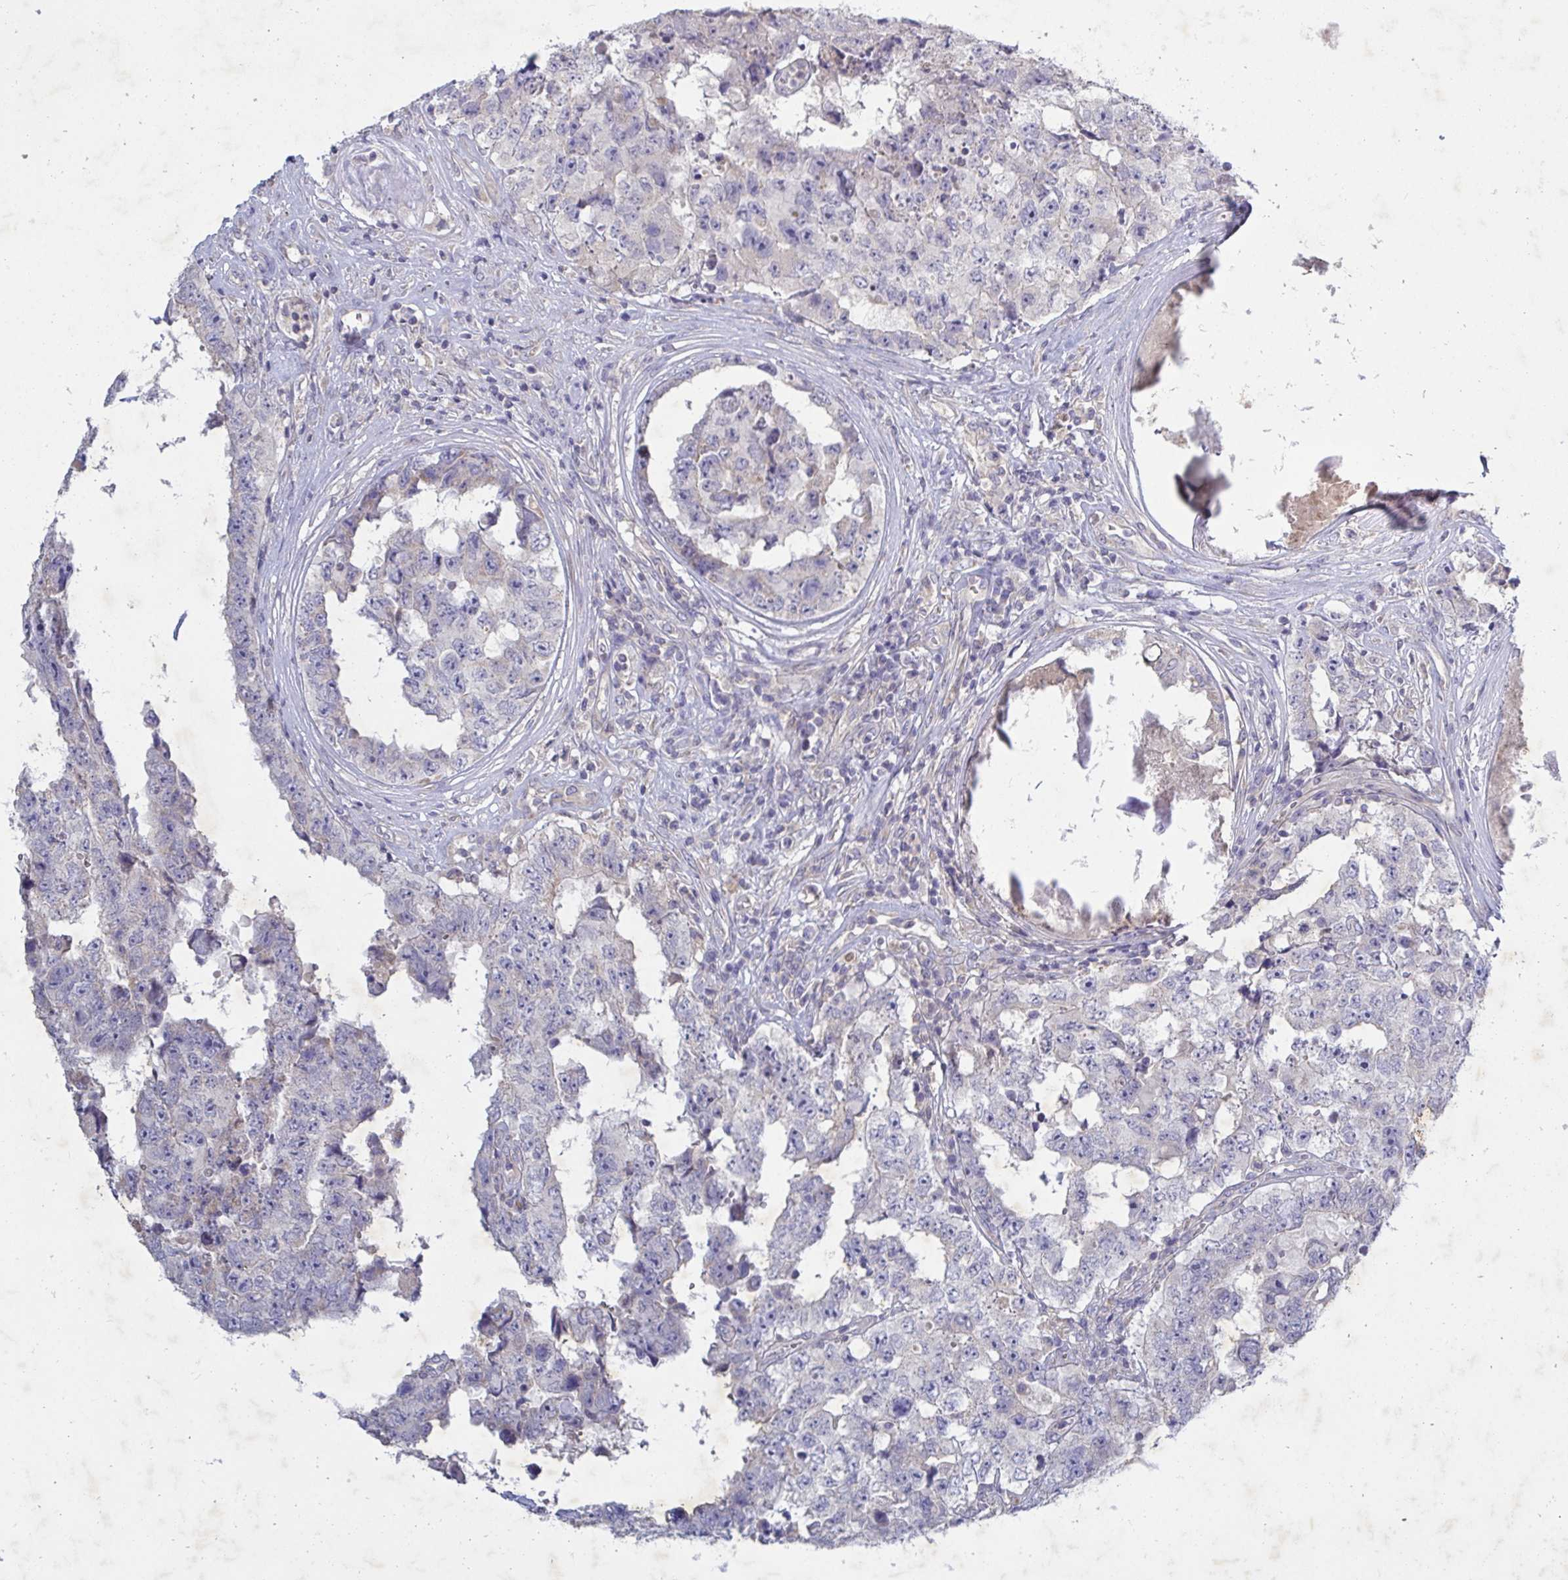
{"staining": {"intensity": "negative", "quantity": "none", "location": "none"}, "tissue": "testis cancer", "cell_type": "Tumor cells", "image_type": "cancer", "snomed": [{"axis": "morphology", "description": "Normal tissue, NOS"}, {"axis": "morphology", "description": "Carcinoma, Embryonal, NOS"}, {"axis": "topography", "description": "Testis"}, {"axis": "topography", "description": "Epididymis"}], "caption": "This is an immunohistochemistry (IHC) photomicrograph of testis cancer (embryonal carcinoma). There is no staining in tumor cells.", "gene": "GALNT13", "patient": {"sex": "male", "age": 25}}